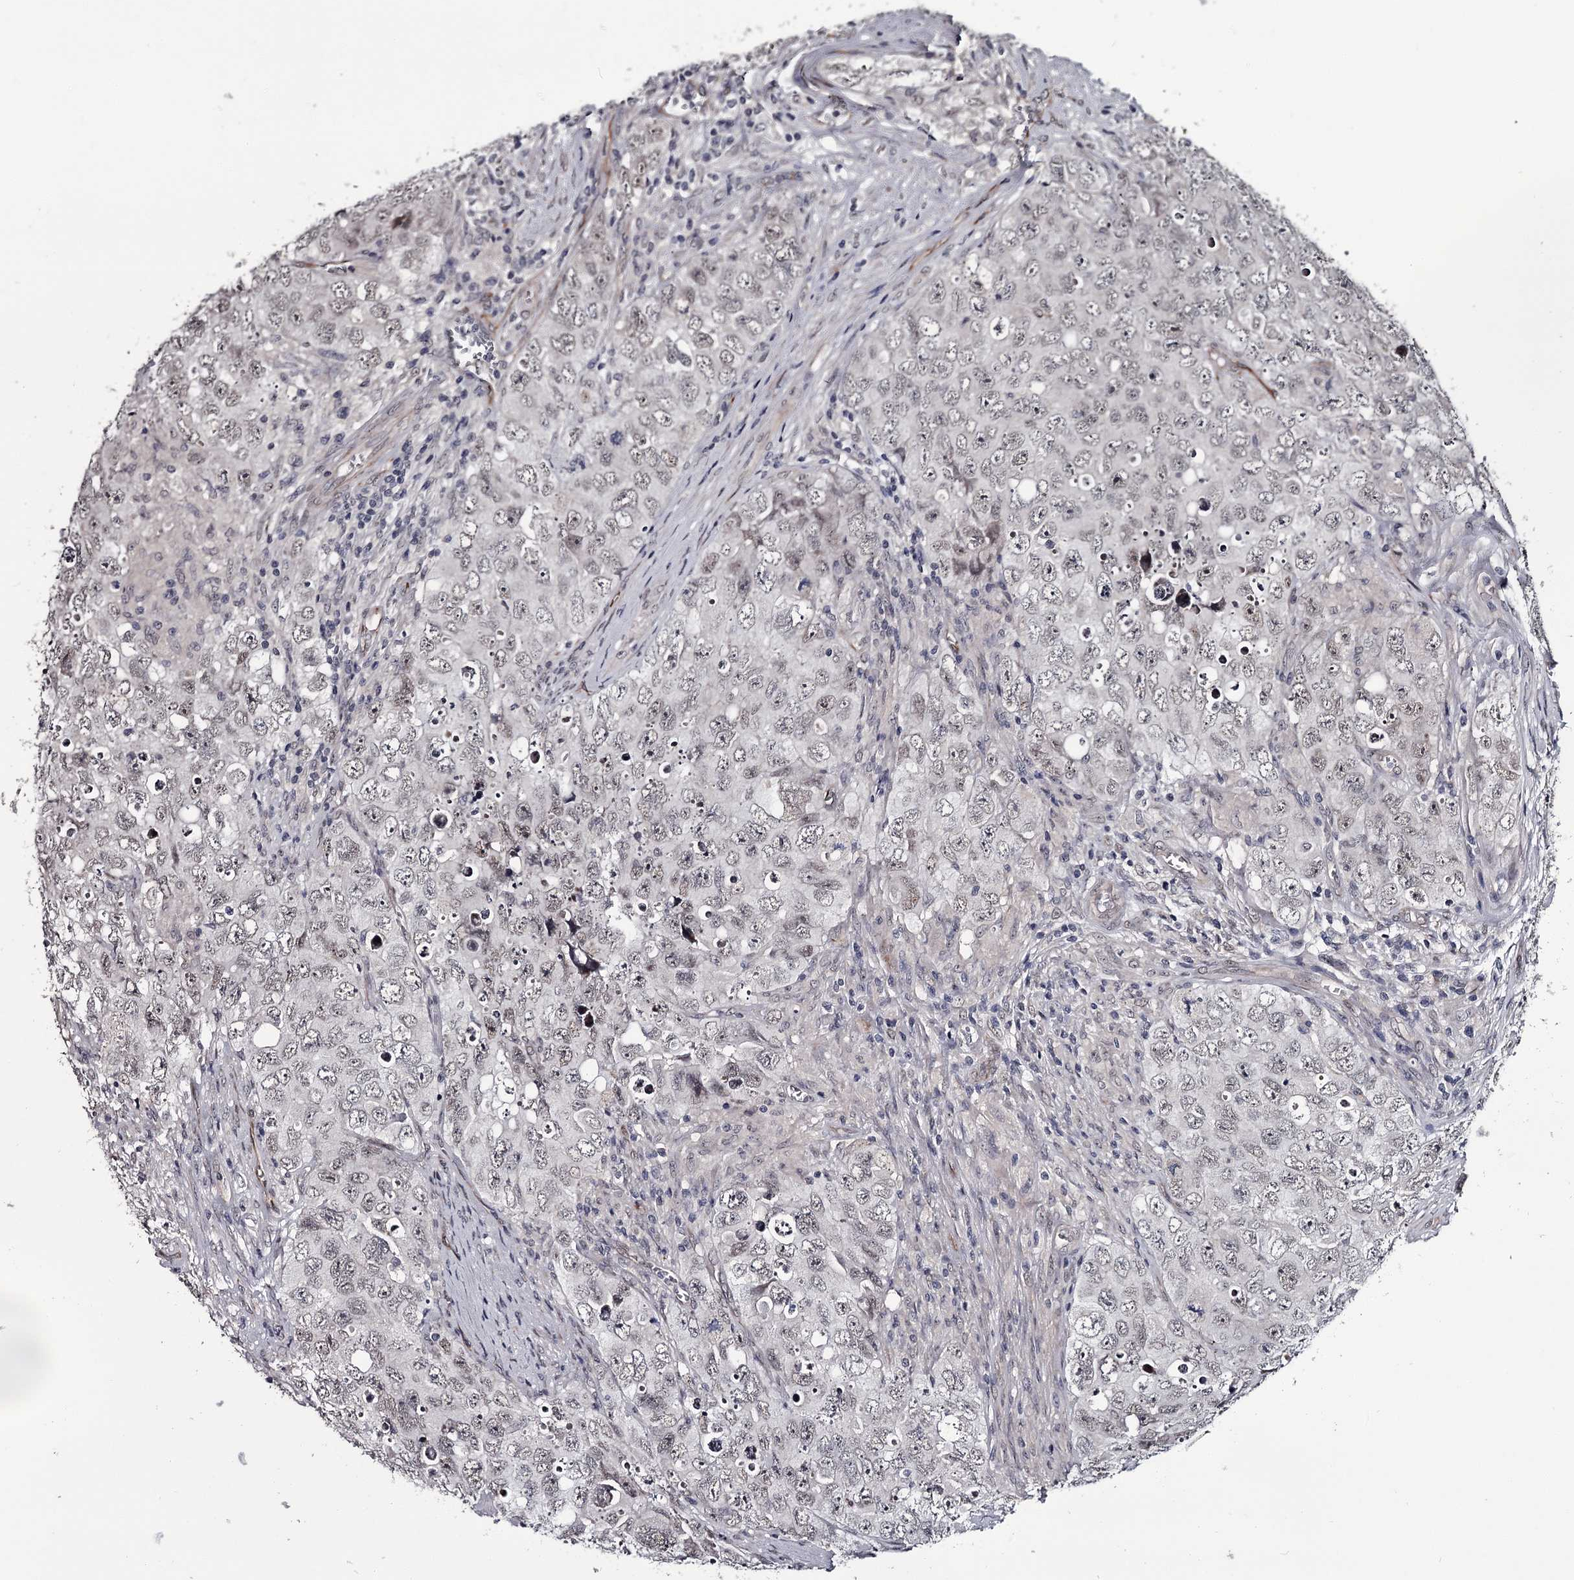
{"staining": {"intensity": "weak", "quantity": ">75%", "location": "nuclear"}, "tissue": "testis cancer", "cell_type": "Tumor cells", "image_type": "cancer", "snomed": [{"axis": "morphology", "description": "Seminoma, NOS"}, {"axis": "morphology", "description": "Carcinoma, Embryonal, NOS"}, {"axis": "topography", "description": "Testis"}], "caption": "Tumor cells exhibit low levels of weak nuclear staining in about >75% of cells in testis cancer (seminoma).", "gene": "PRPF40B", "patient": {"sex": "male", "age": 43}}